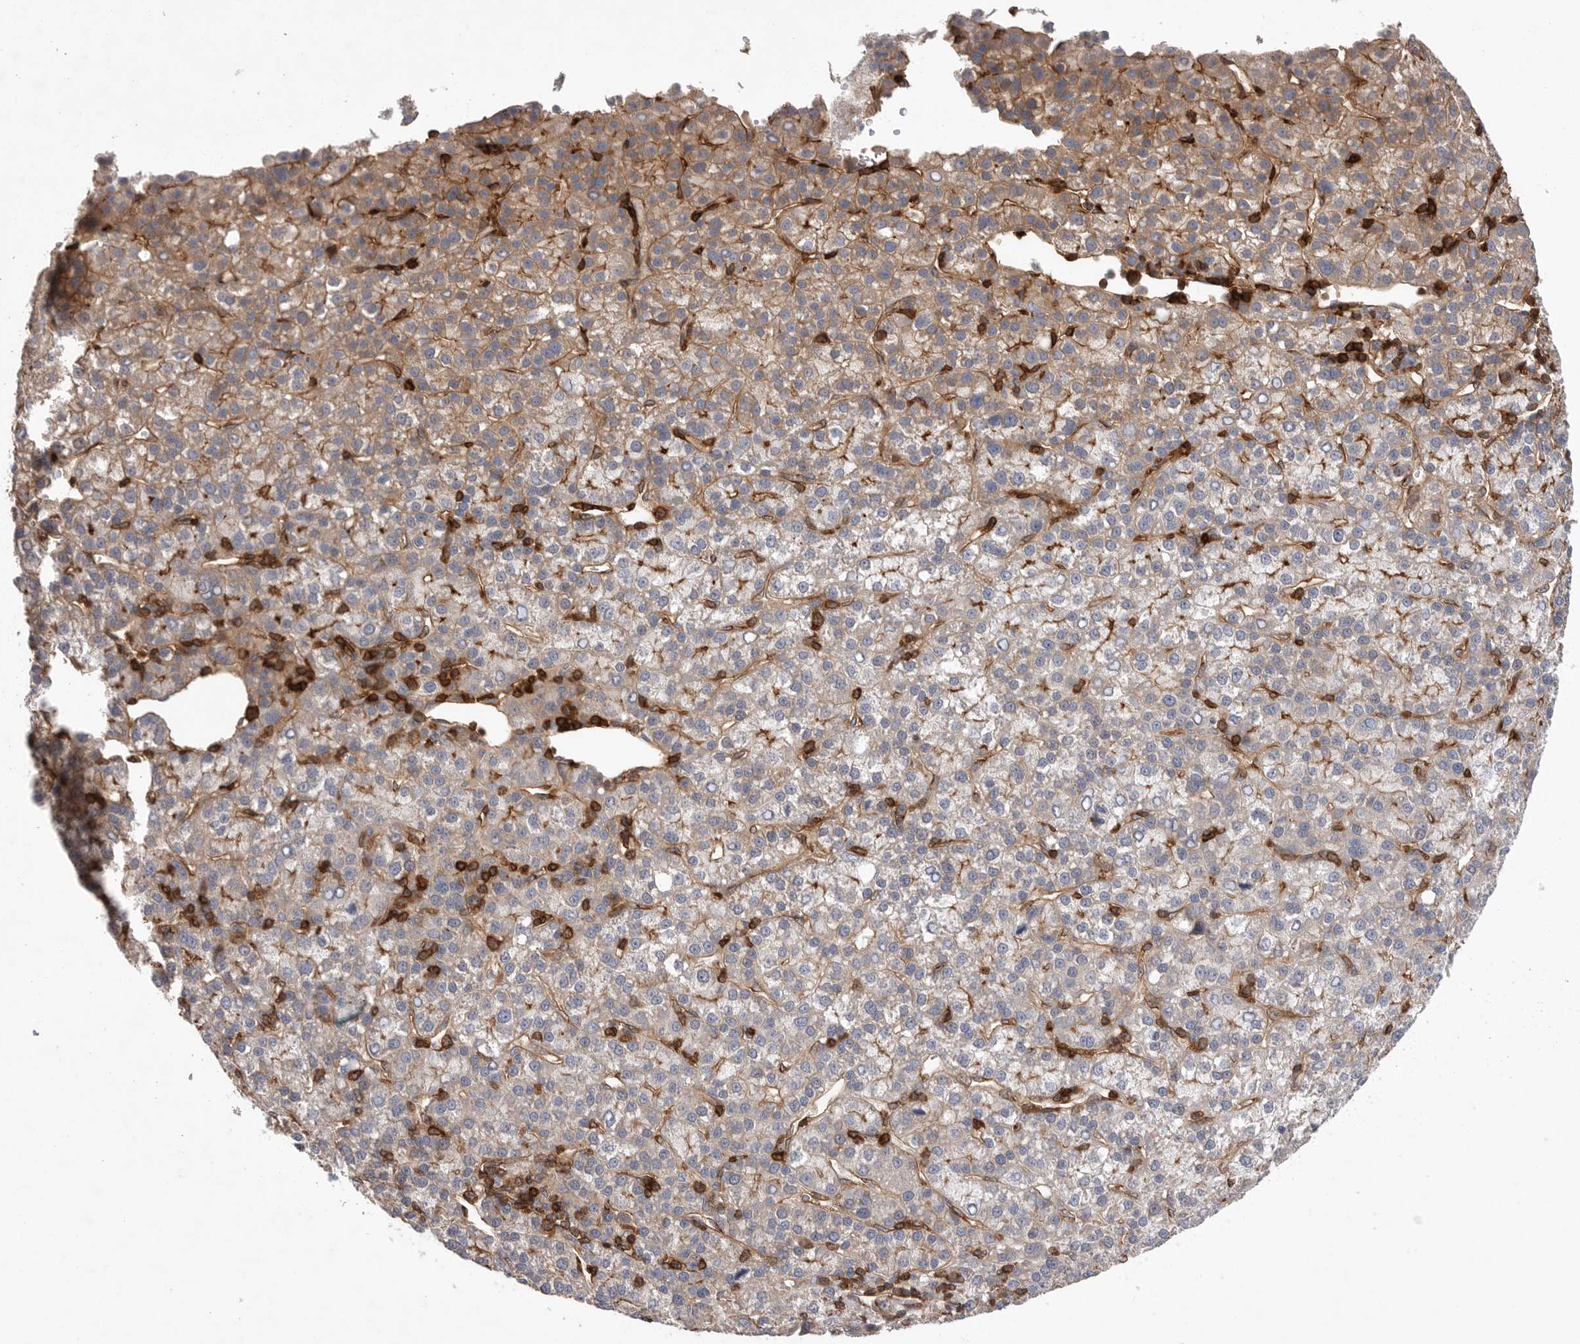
{"staining": {"intensity": "weak", "quantity": "<25%", "location": "cytoplasmic/membranous"}, "tissue": "liver cancer", "cell_type": "Tumor cells", "image_type": "cancer", "snomed": [{"axis": "morphology", "description": "Carcinoma, Hepatocellular, NOS"}, {"axis": "topography", "description": "Liver"}], "caption": "DAB (3,3'-diaminobenzidine) immunohistochemical staining of human liver hepatocellular carcinoma exhibits no significant staining in tumor cells. (DAB (3,3'-diaminobenzidine) IHC, high magnification).", "gene": "PRKCH", "patient": {"sex": "female", "age": 58}}